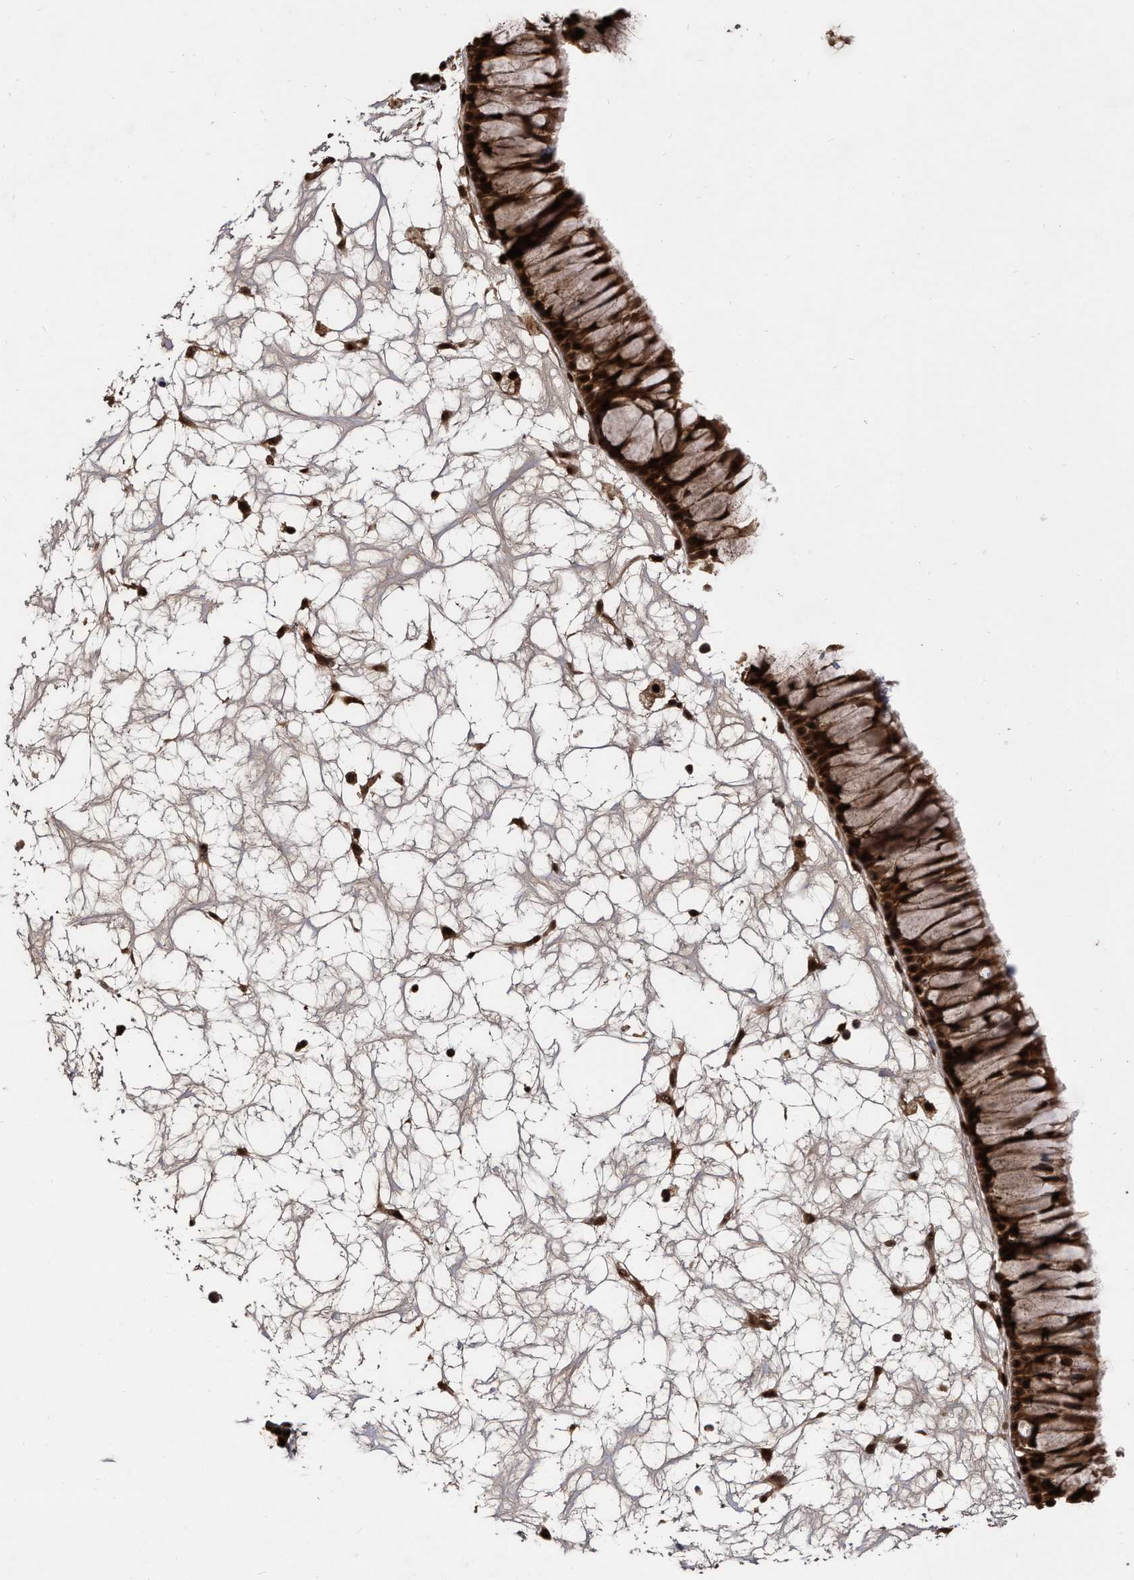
{"staining": {"intensity": "strong", "quantity": ">75%", "location": "cytoplasmic/membranous,nuclear"}, "tissue": "nasopharynx", "cell_type": "Respiratory epithelial cells", "image_type": "normal", "snomed": [{"axis": "morphology", "description": "Normal tissue, NOS"}, {"axis": "topography", "description": "Nasopharynx"}], "caption": "Immunohistochemistry (IHC) histopathology image of unremarkable human nasopharynx stained for a protein (brown), which exhibits high levels of strong cytoplasmic/membranous,nuclear expression in about >75% of respiratory epithelial cells.", "gene": "RAD23B", "patient": {"sex": "male", "age": 64}}